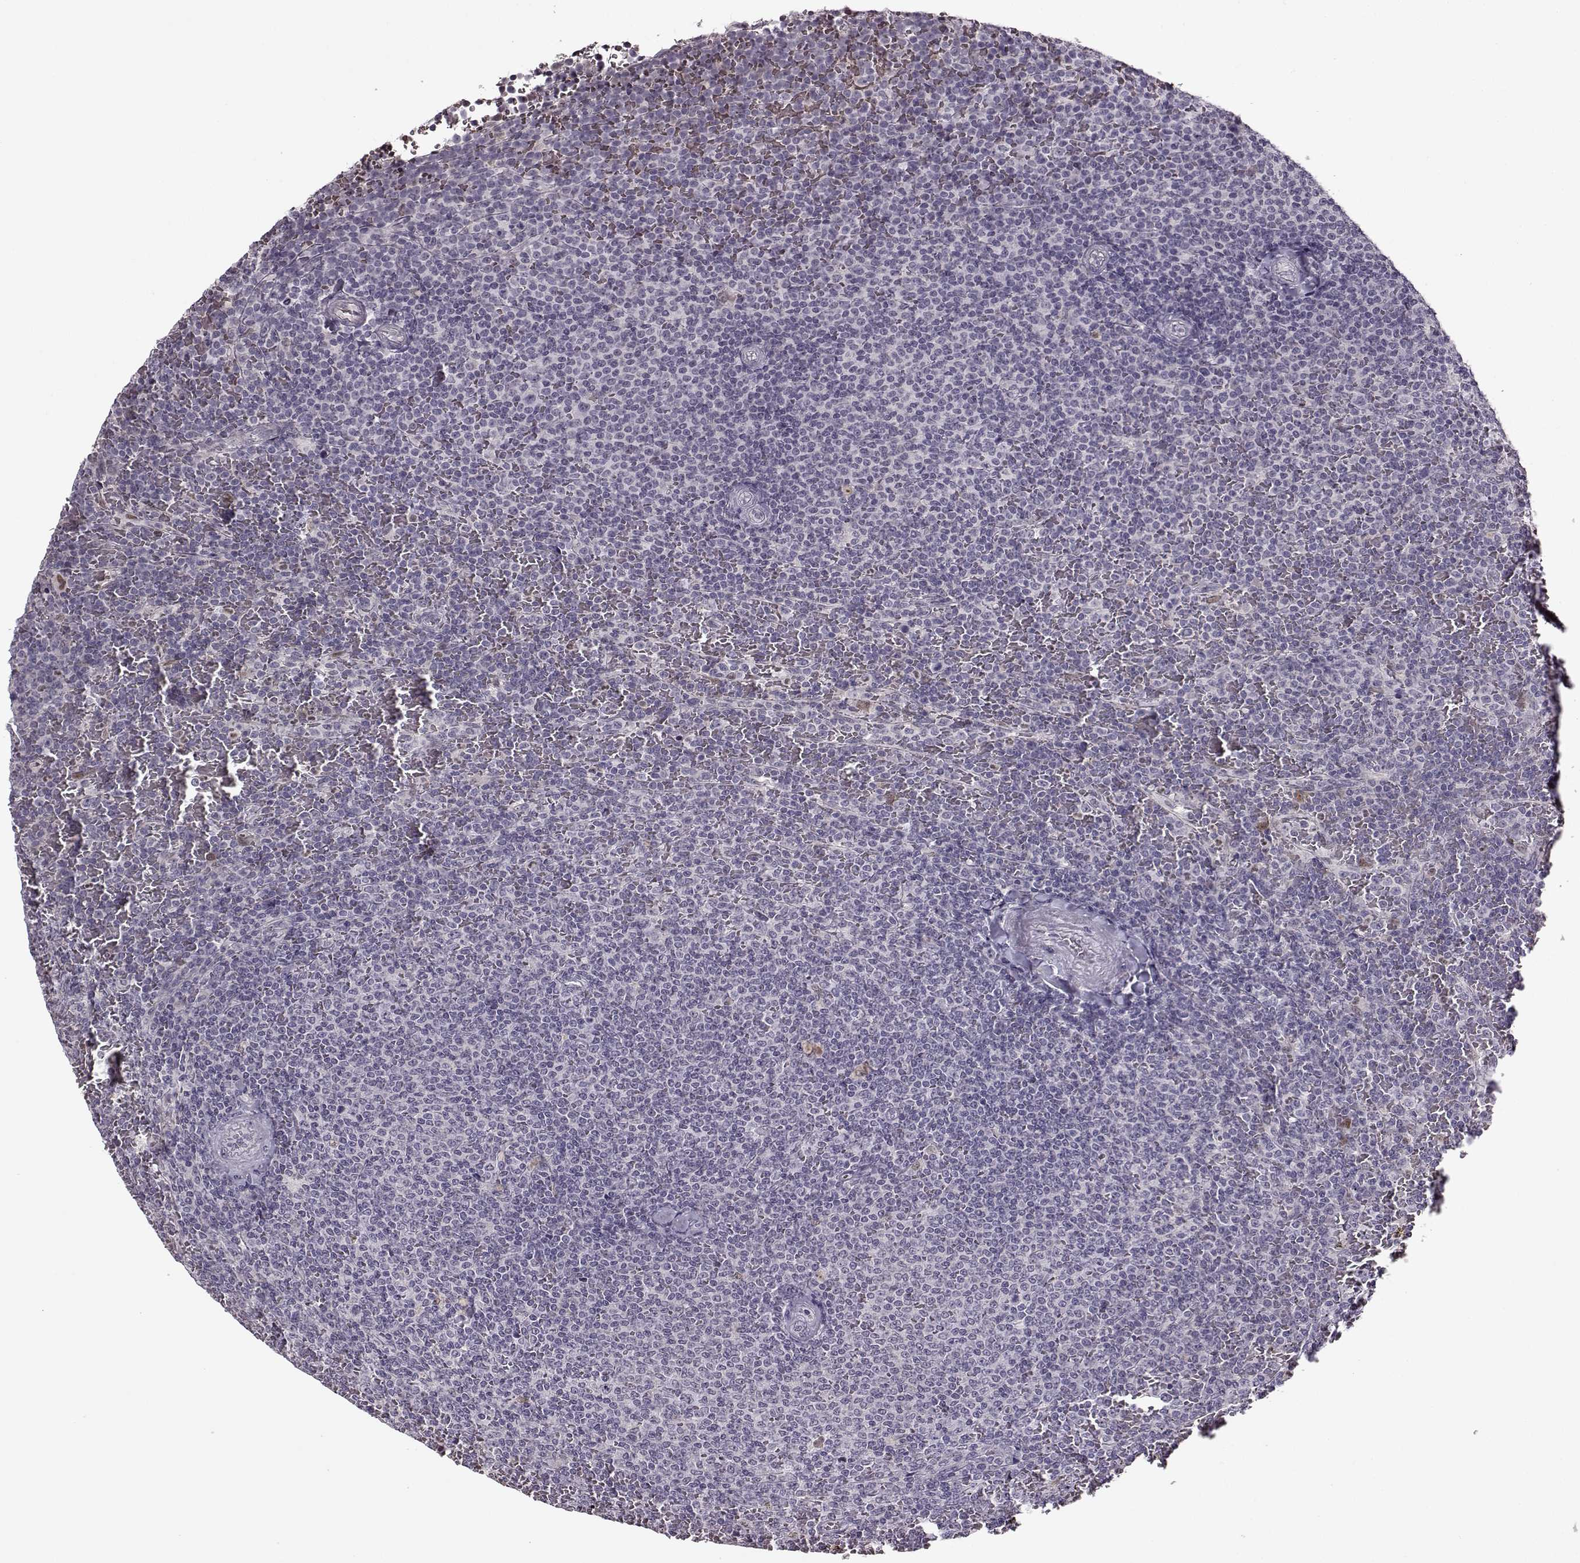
{"staining": {"intensity": "negative", "quantity": "none", "location": "none"}, "tissue": "lymphoma", "cell_type": "Tumor cells", "image_type": "cancer", "snomed": [{"axis": "morphology", "description": "Malignant lymphoma, non-Hodgkin's type, Low grade"}, {"axis": "topography", "description": "Spleen"}], "caption": "Lymphoma stained for a protein using immunohistochemistry (IHC) demonstrates no positivity tumor cells.", "gene": "CNGA3", "patient": {"sex": "female", "age": 77}}